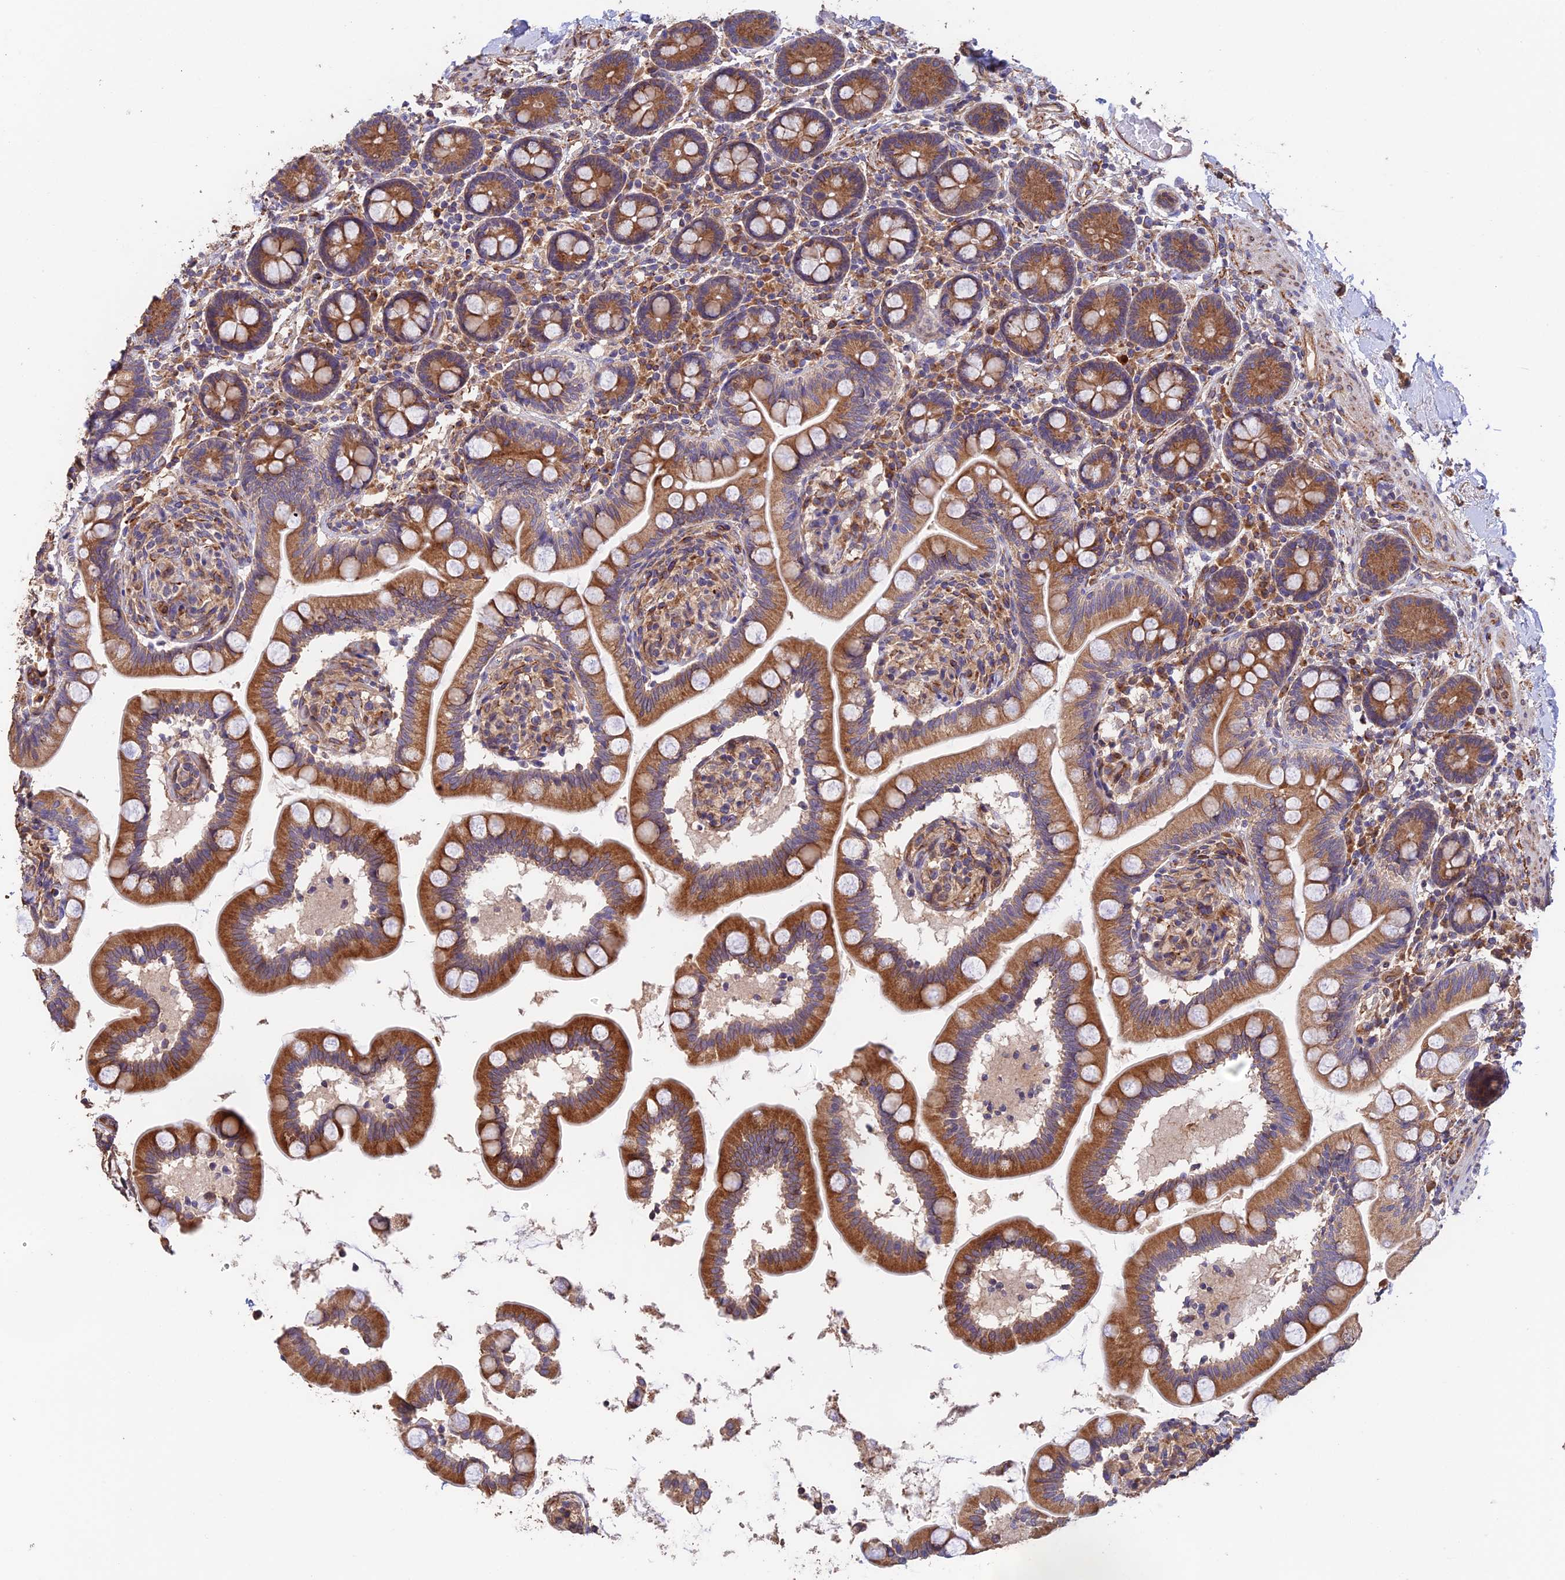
{"staining": {"intensity": "strong", "quantity": ">75%", "location": "cytoplasmic/membranous"}, "tissue": "small intestine", "cell_type": "Glandular cells", "image_type": "normal", "snomed": [{"axis": "morphology", "description": "Normal tissue, NOS"}, {"axis": "topography", "description": "Small intestine"}], "caption": "Normal small intestine demonstrates strong cytoplasmic/membranous staining in approximately >75% of glandular cells, visualized by immunohistochemistry.", "gene": "EMC3", "patient": {"sex": "female", "age": 64}}